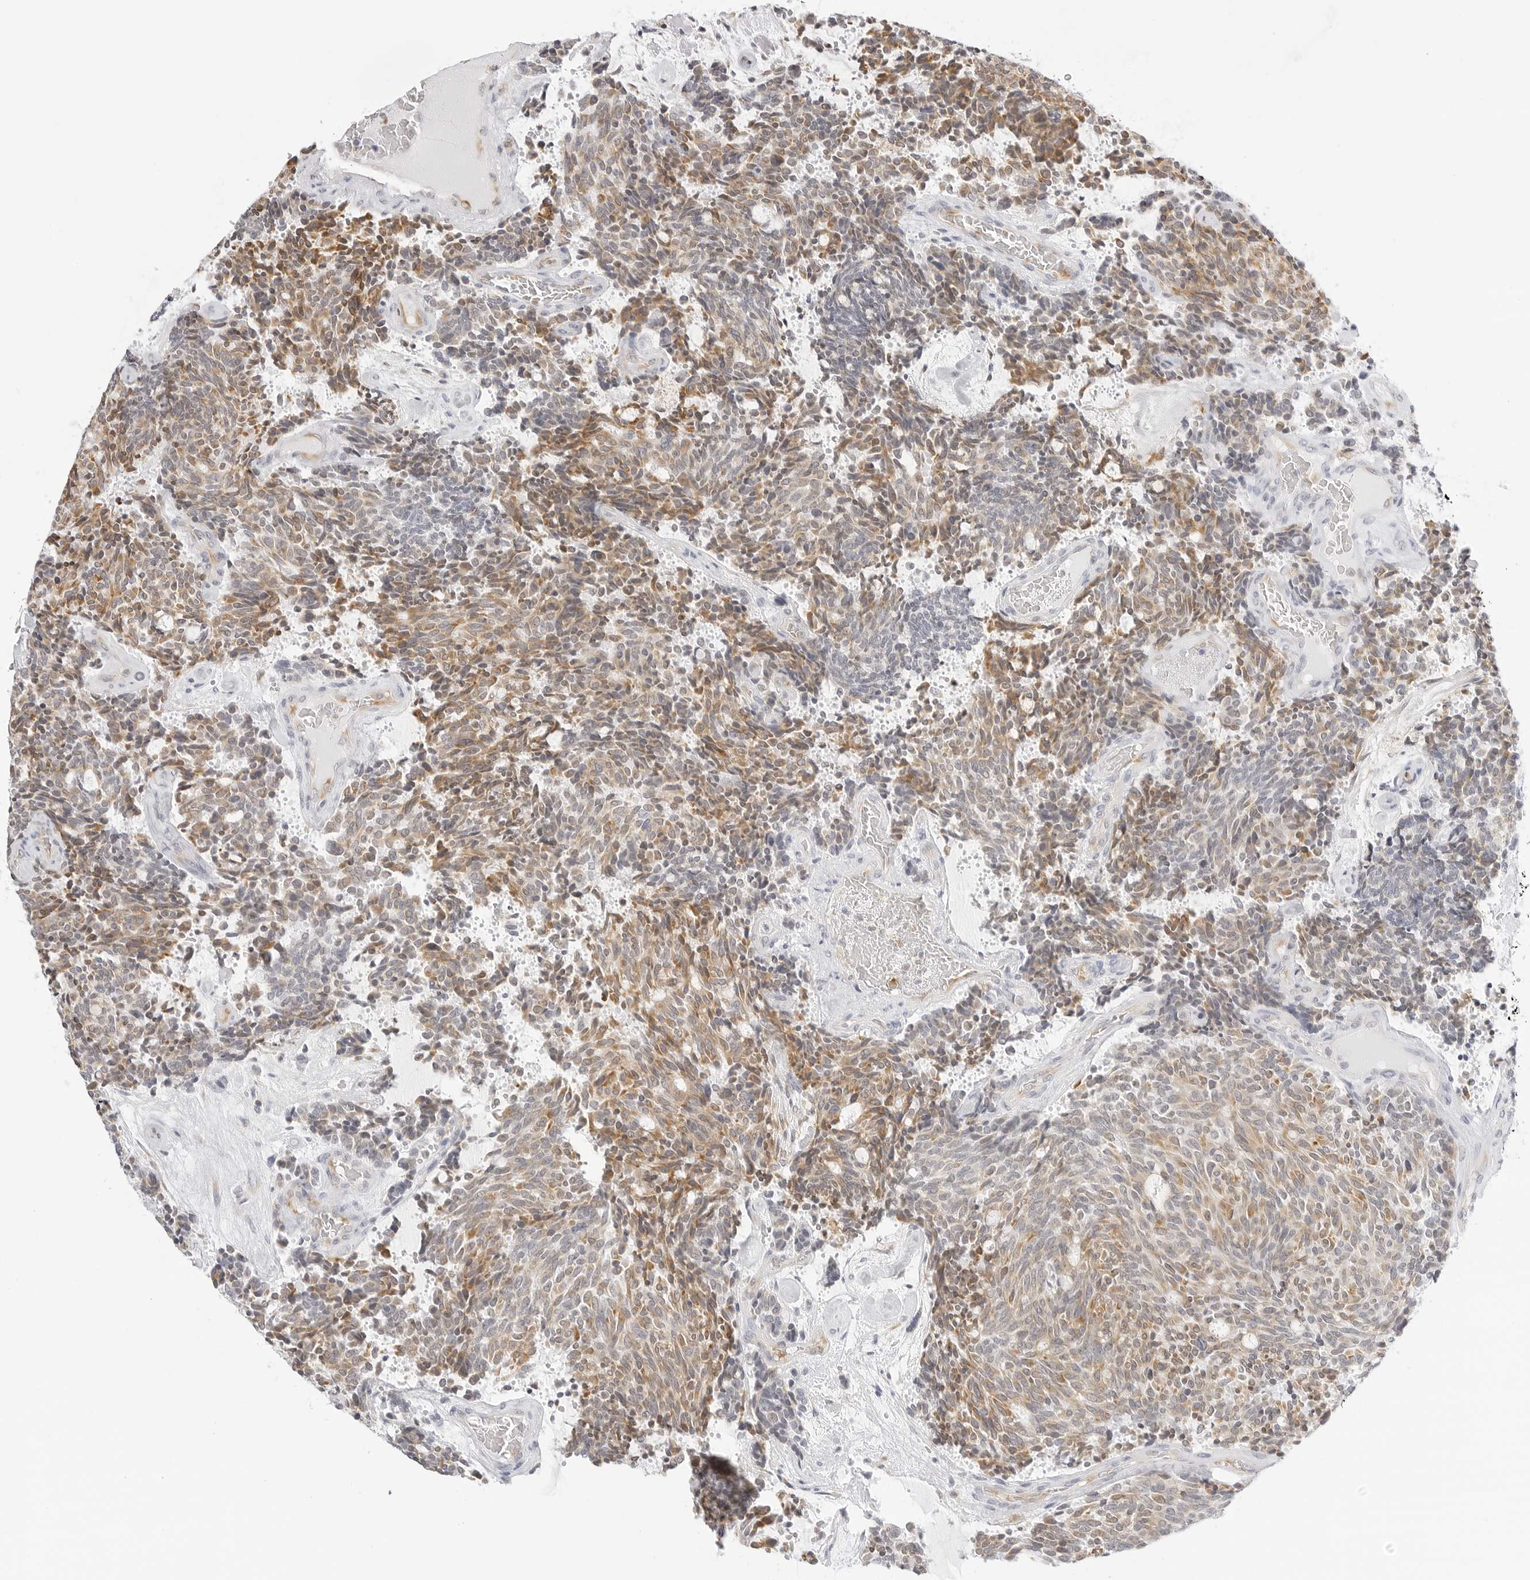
{"staining": {"intensity": "moderate", "quantity": "25%-75%", "location": "cytoplasmic/membranous"}, "tissue": "carcinoid", "cell_type": "Tumor cells", "image_type": "cancer", "snomed": [{"axis": "morphology", "description": "Carcinoid, malignant, NOS"}, {"axis": "topography", "description": "Pancreas"}], "caption": "This is a photomicrograph of immunohistochemistry (IHC) staining of malignant carcinoid, which shows moderate staining in the cytoplasmic/membranous of tumor cells.", "gene": "THEM4", "patient": {"sex": "female", "age": 54}}